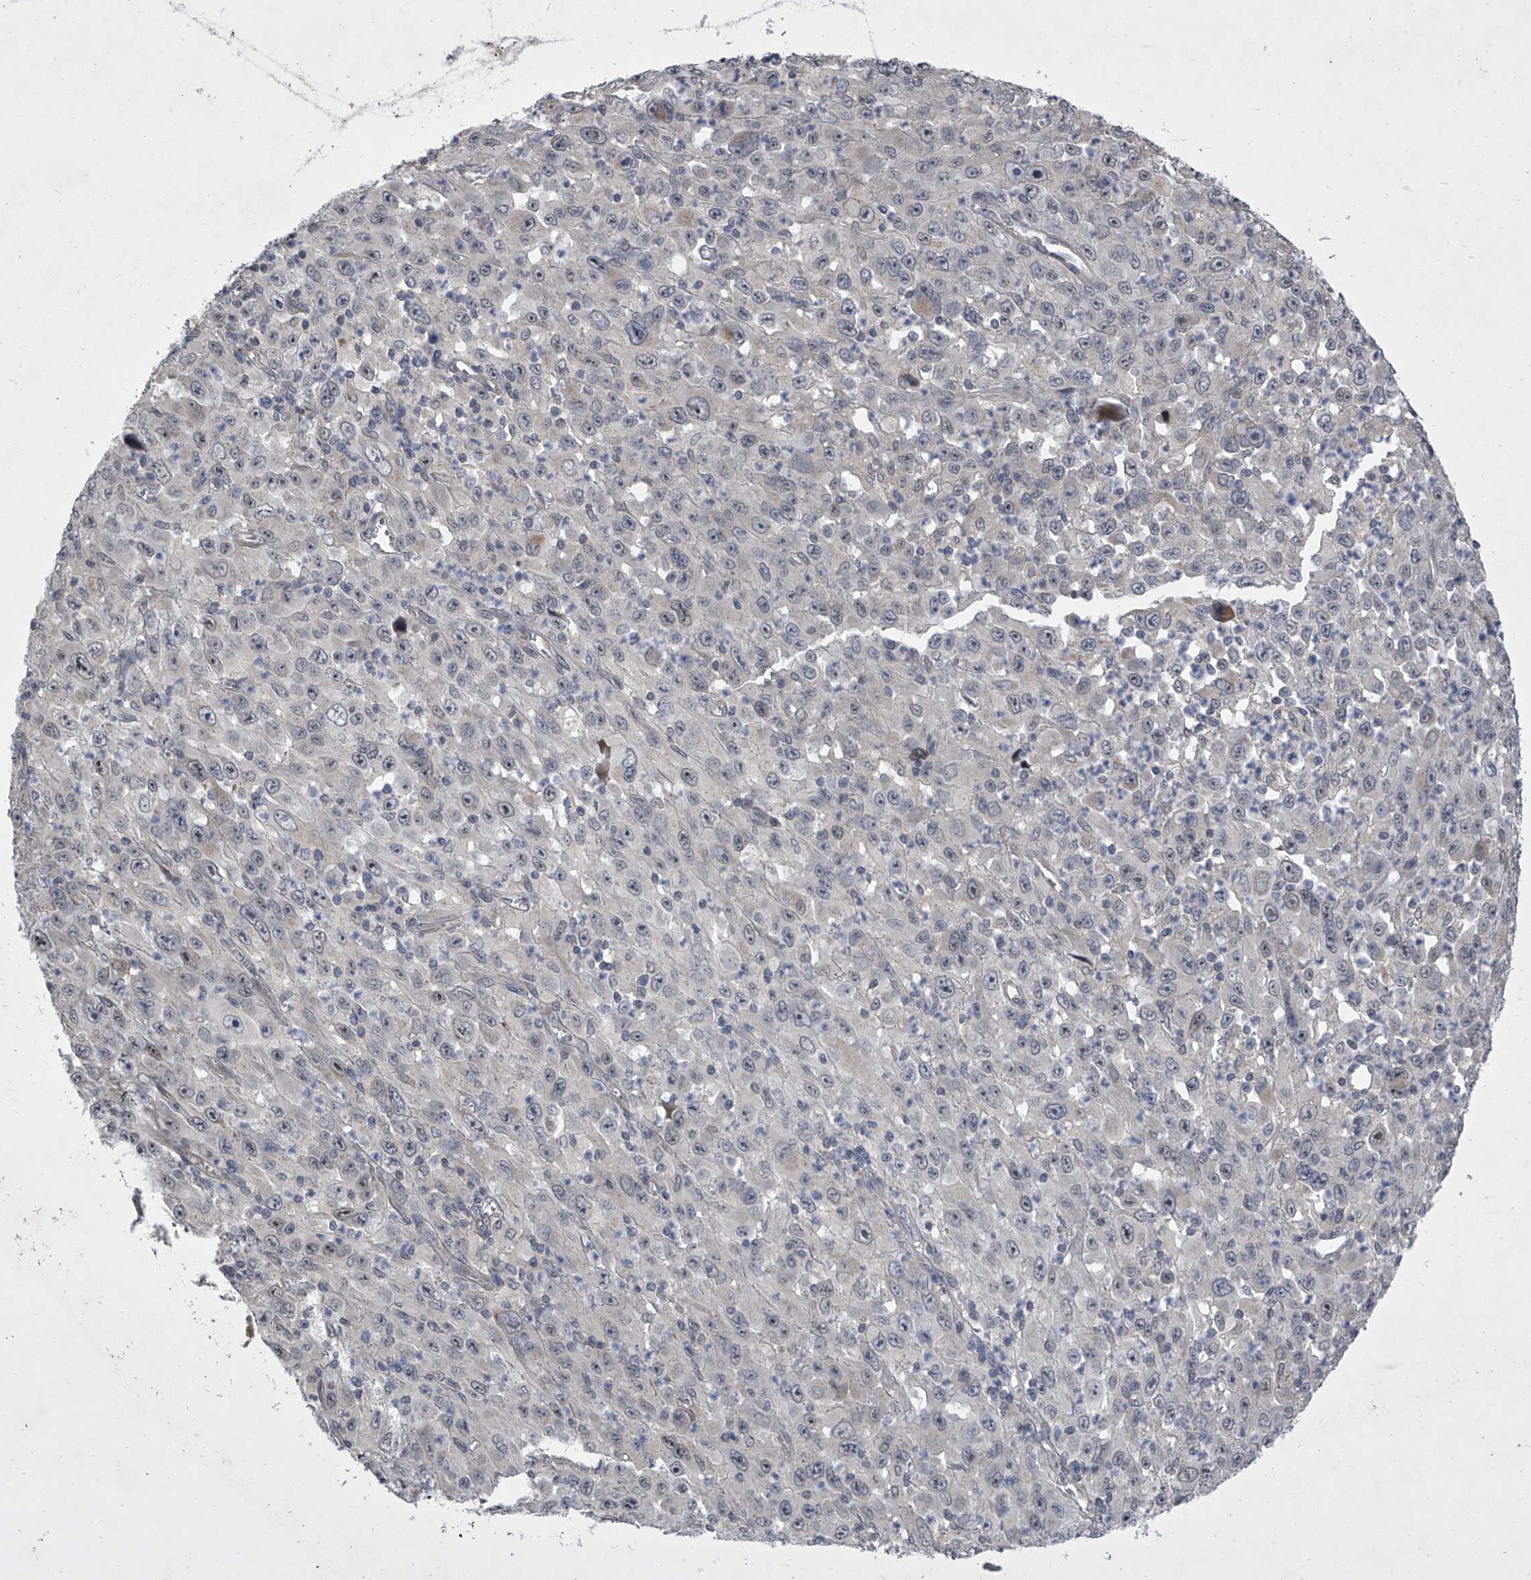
{"staining": {"intensity": "negative", "quantity": "none", "location": "none"}, "tissue": "melanoma", "cell_type": "Tumor cells", "image_type": "cancer", "snomed": [{"axis": "morphology", "description": "Malignant melanoma, Metastatic site"}, {"axis": "topography", "description": "Skin"}], "caption": "High power microscopy histopathology image of an immunohistochemistry image of melanoma, revealing no significant positivity in tumor cells.", "gene": "HEATR6", "patient": {"sex": "female", "age": 56}}